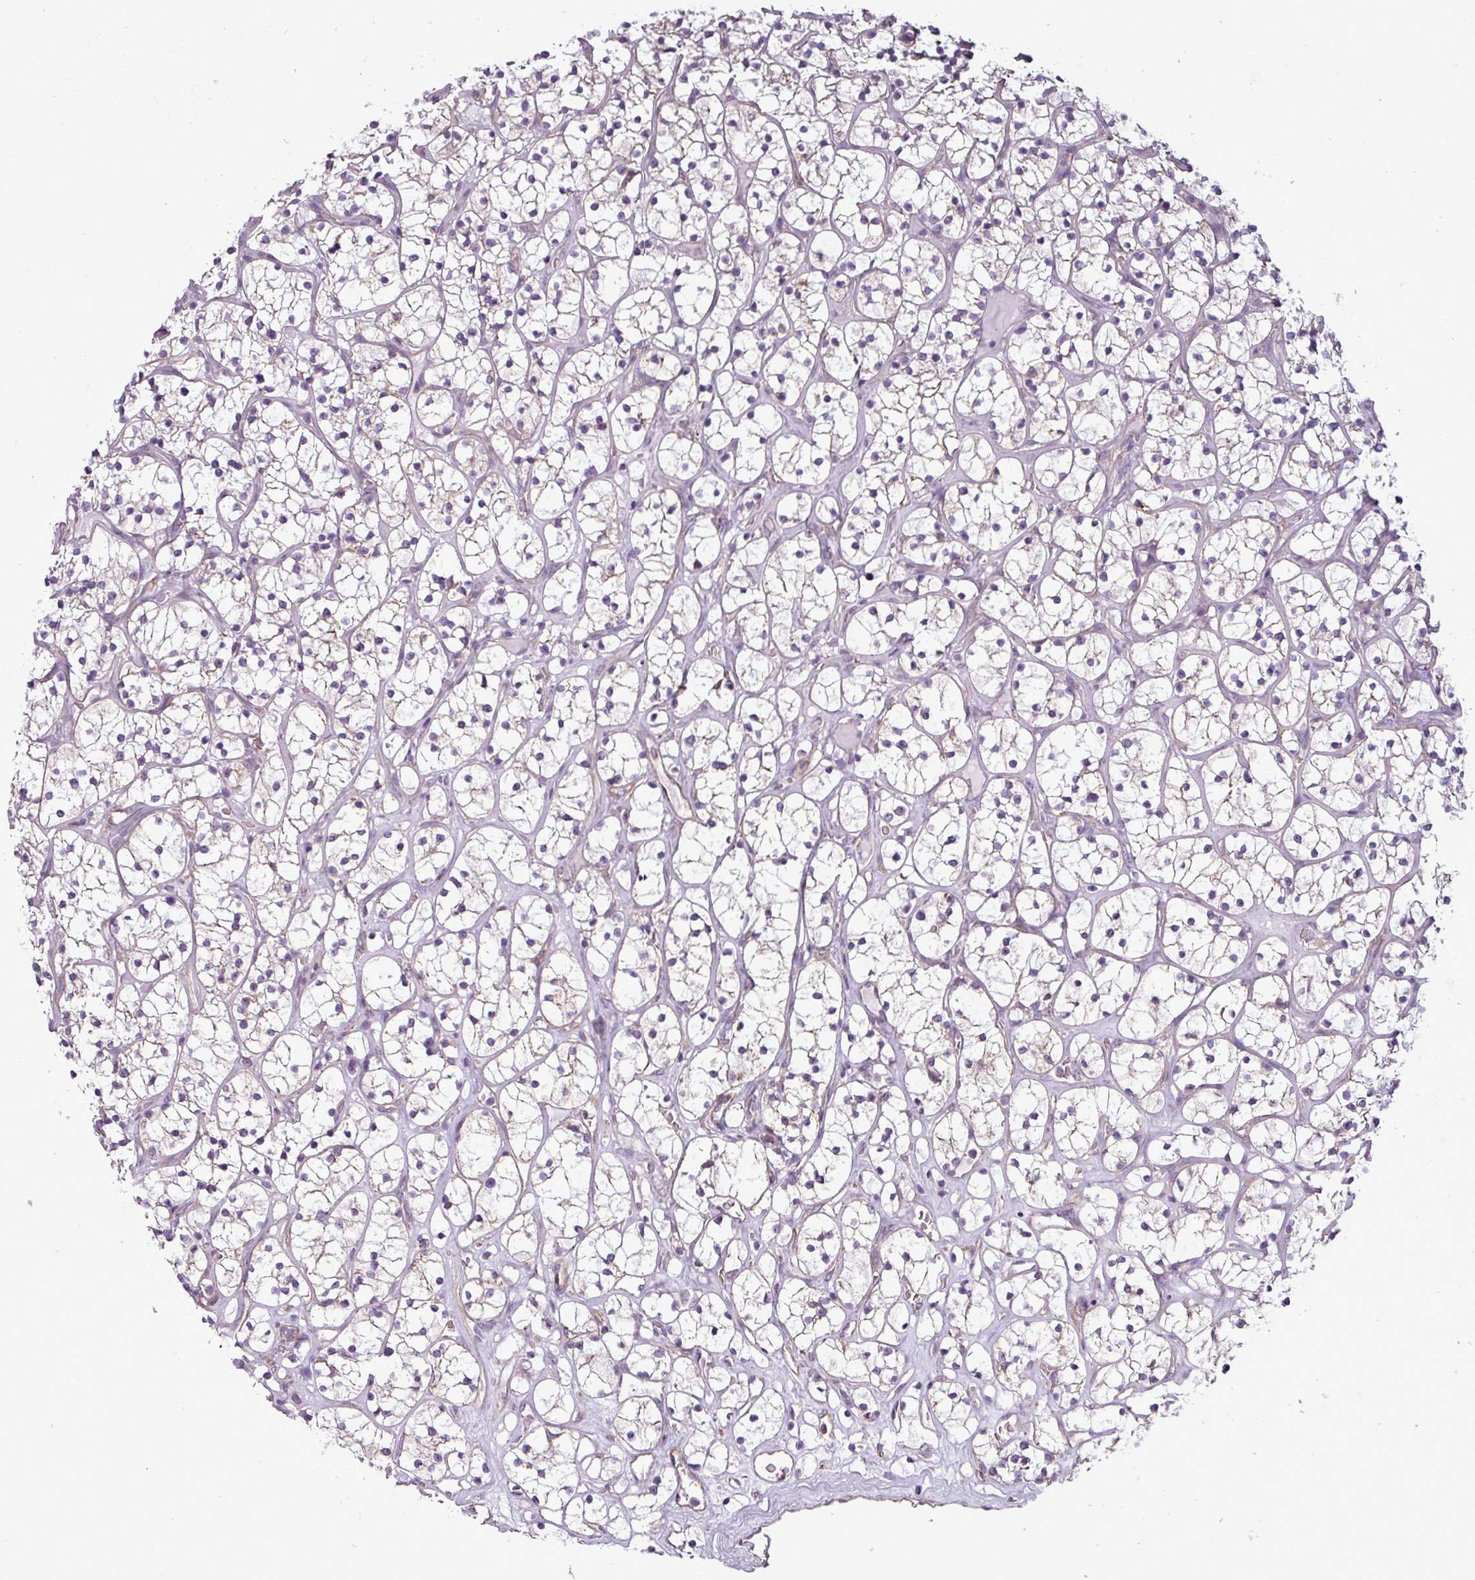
{"staining": {"intensity": "negative", "quantity": "none", "location": "none"}, "tissue": "renal cancer", "cell_type": "Tumor cells", "image_type": "cancer", "snomed": [{"axis": "morphology", "description": "Adenocarcinoma, NOS"}, {"axis": "topography", "description": "Kidney"}], "caption": "A high-resolution photomicrograph shows immunohistochemistry (IHC) staining of adenocarcinoma (renal), which exhibits no significant positivity in tumor cells.", "gene": "BTN2A2", "patient": {"sex": "female", "age": 64}}